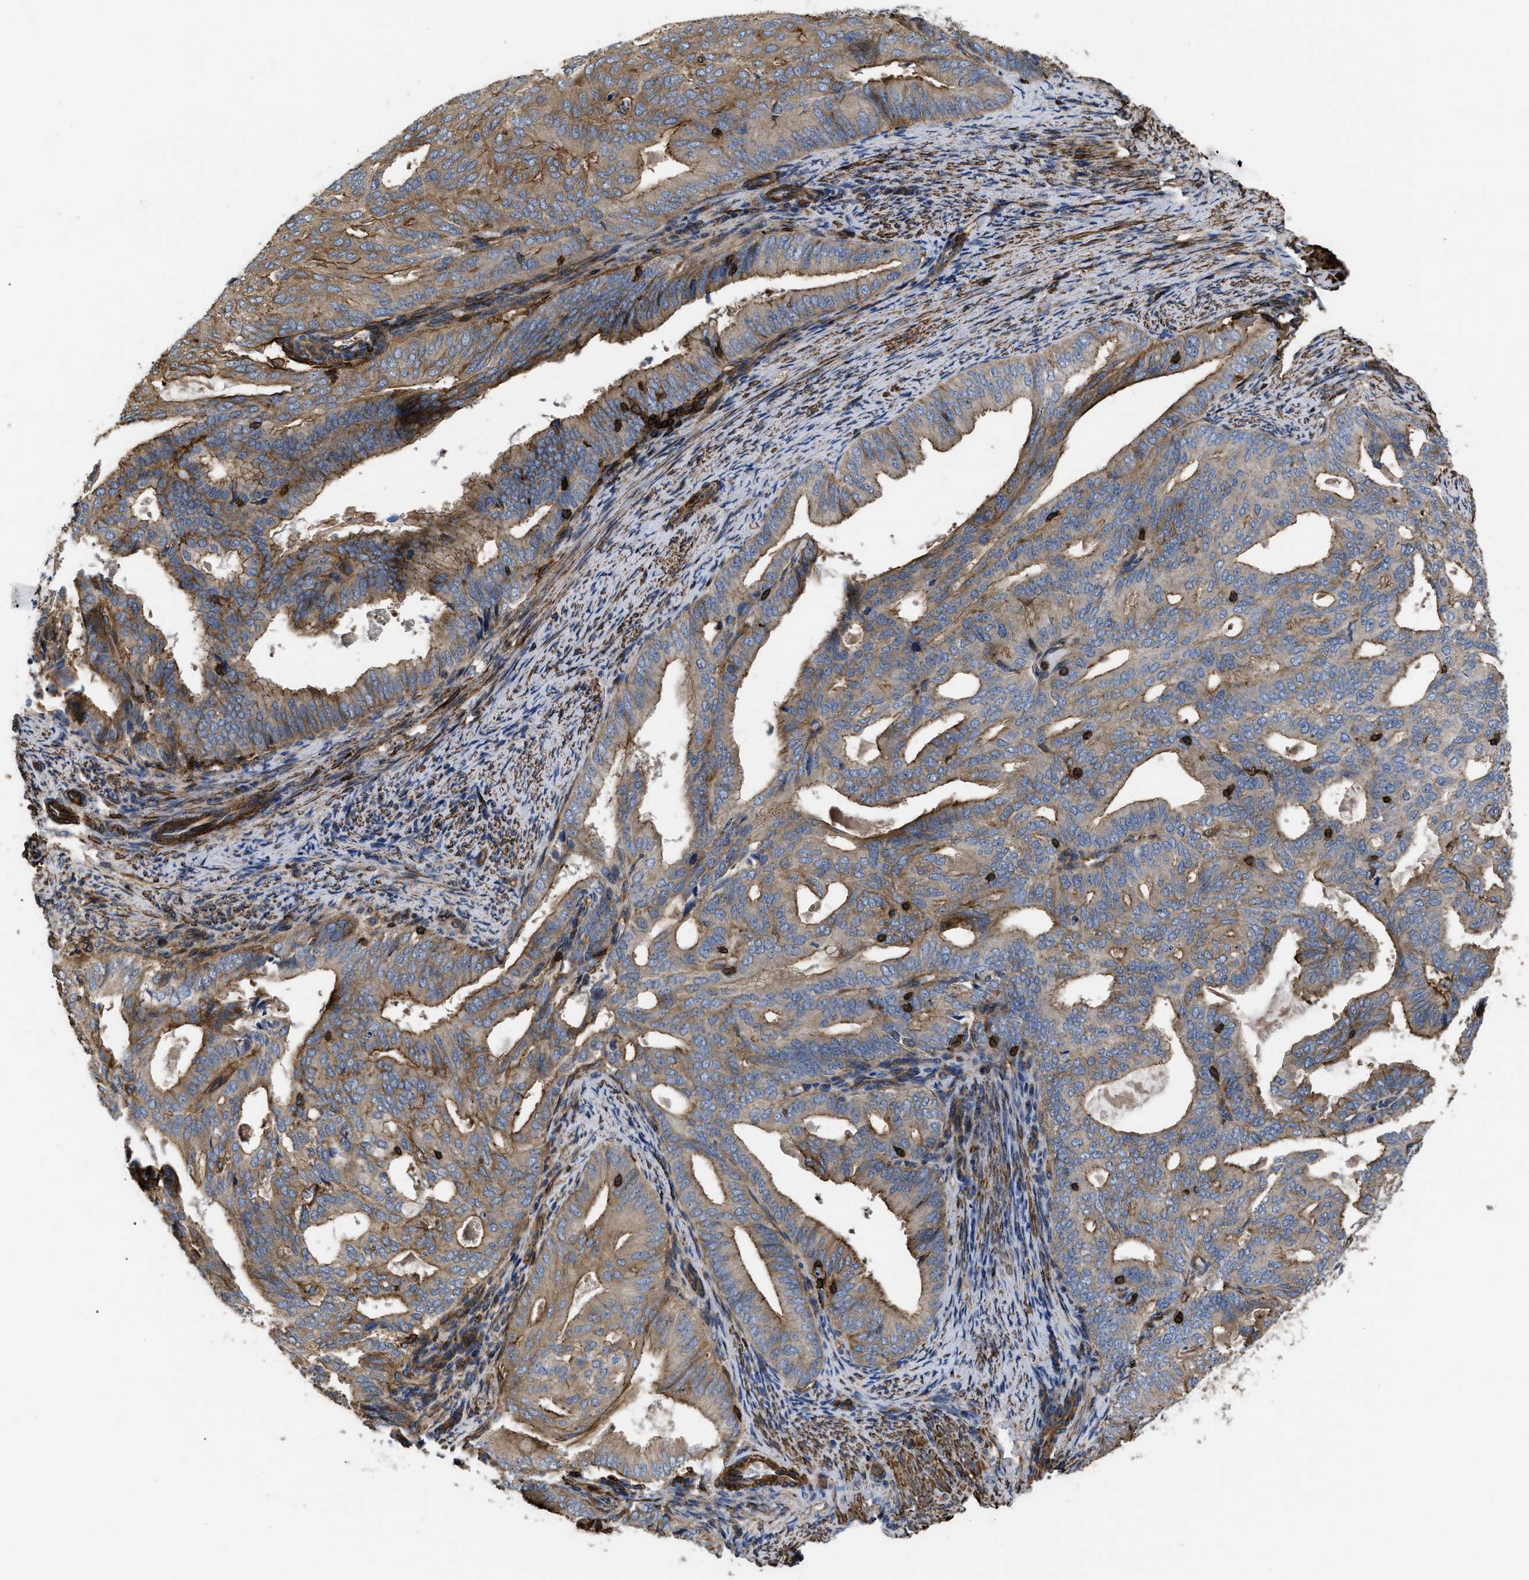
{"staining": {"intensity": "moderate", "quantity": ">75%", "location": "cytoplasmic/membranous"}, "tissue": "endometrial cancer", "cell_type": "Tumor cells", "image_type": "cancer", "snomed": [{"axis": "morphology", "description": "Adenocarcinoma, NOS"}, {"axis": "topography", "description": "Endometrium"}], "caption": "Human endometrial adenocarcinoma stained with a protein marker displays moderate staining in tumor cells.", "gene": "SCUBE2", "patient": {"sex": "female", "age": 58}}